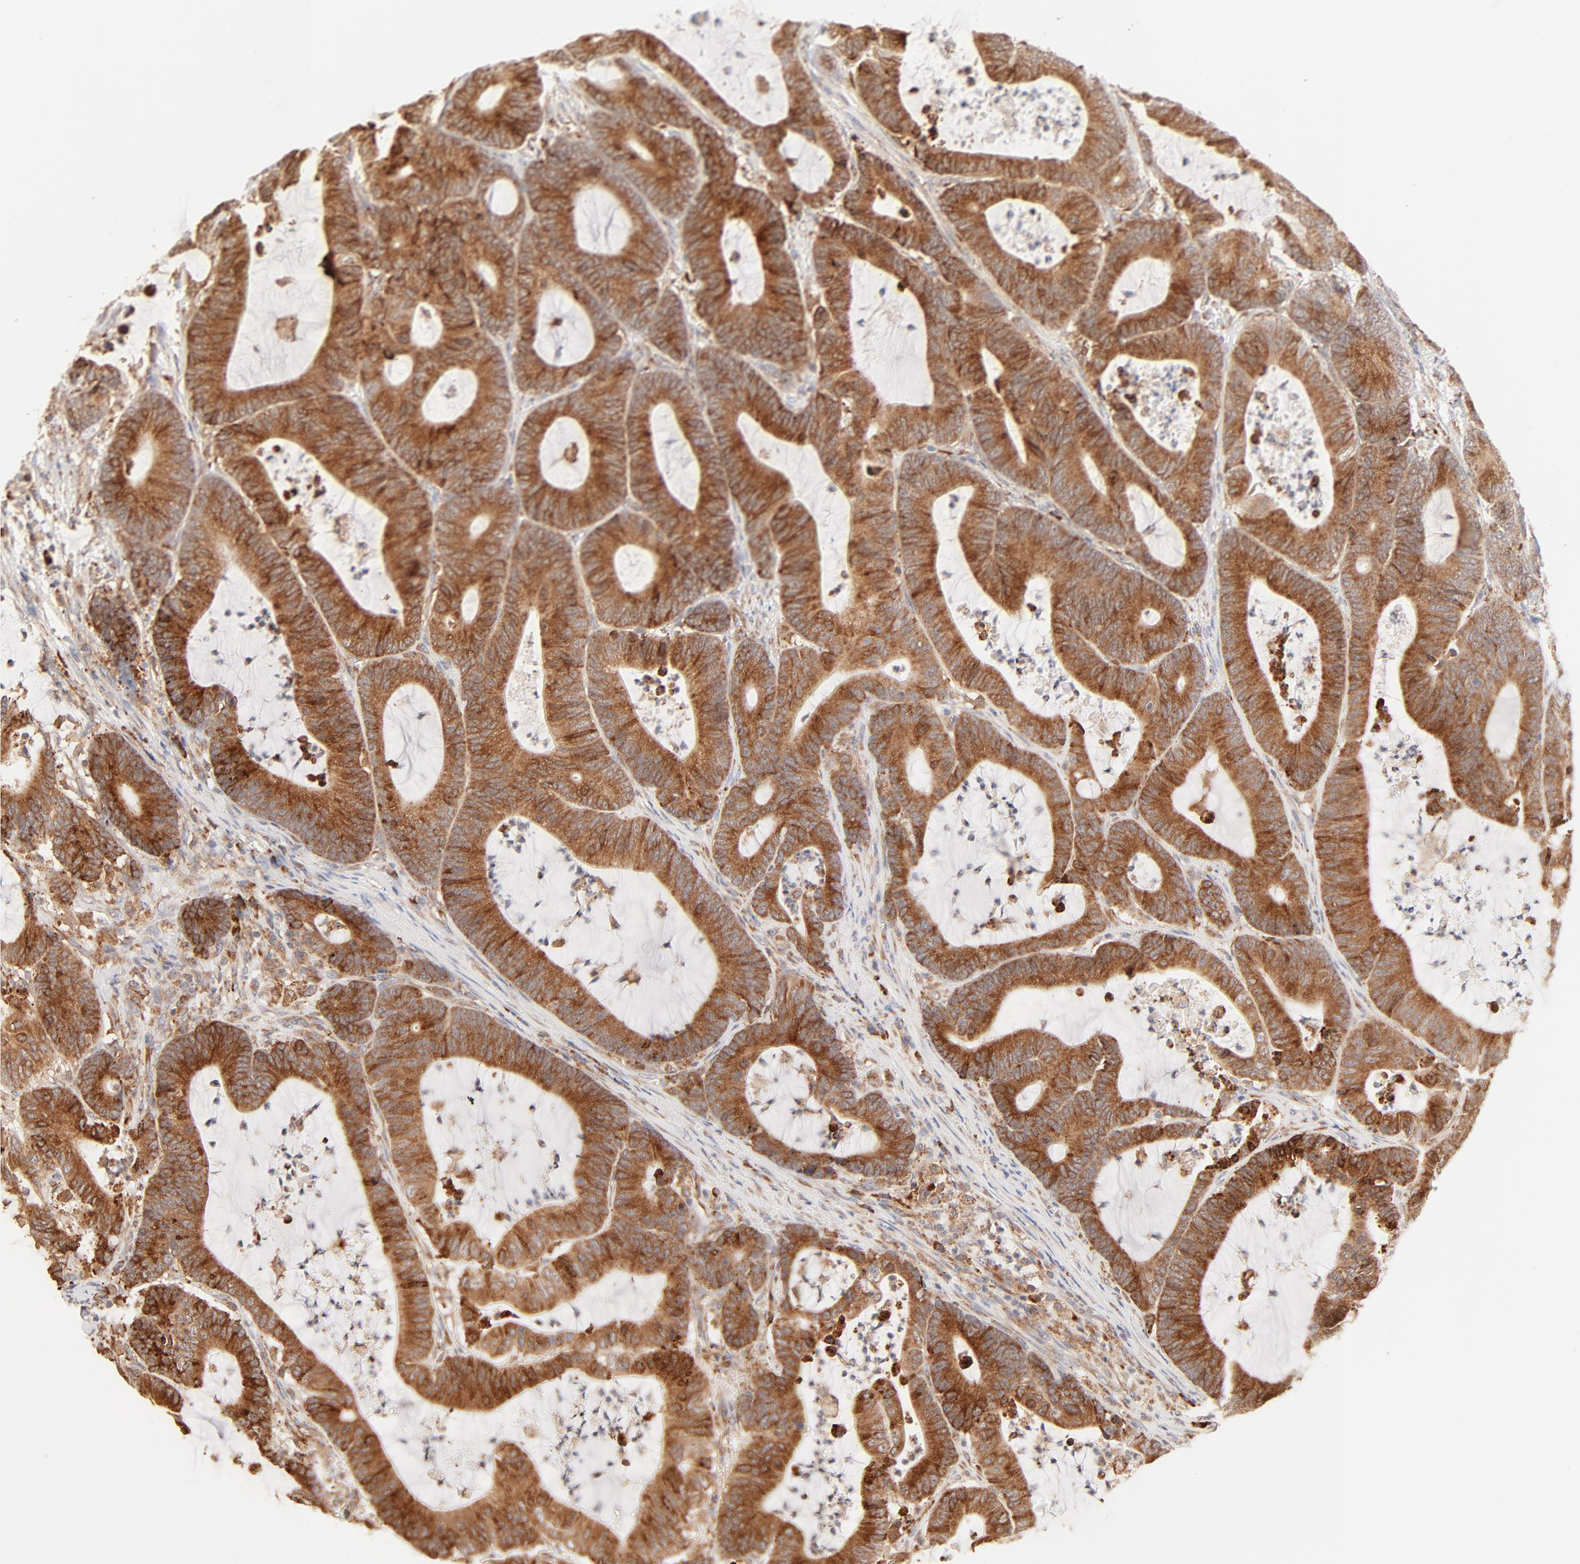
{"staining": {"intensity": "moderate", "quantity": ">75%", "location": "cytoplasmic/membranous"}, "tissue": "colorectal cancer", "cell_type": "Tumor cells", "image_type": "cancer", "snomed": [{"axis": "morphology", "description": "Adenocarcinoma, NOS"}, {"axis": "topography", "description": "Colon"}], "caption": "Protein expression analysis of human adenocarcinoma (colorectal) reveals moderate cytoplasmic/membranous expression in about >75% of tumor cells.", "gene": "PARP12", "patient": {"sex": "female", "age": 84}}